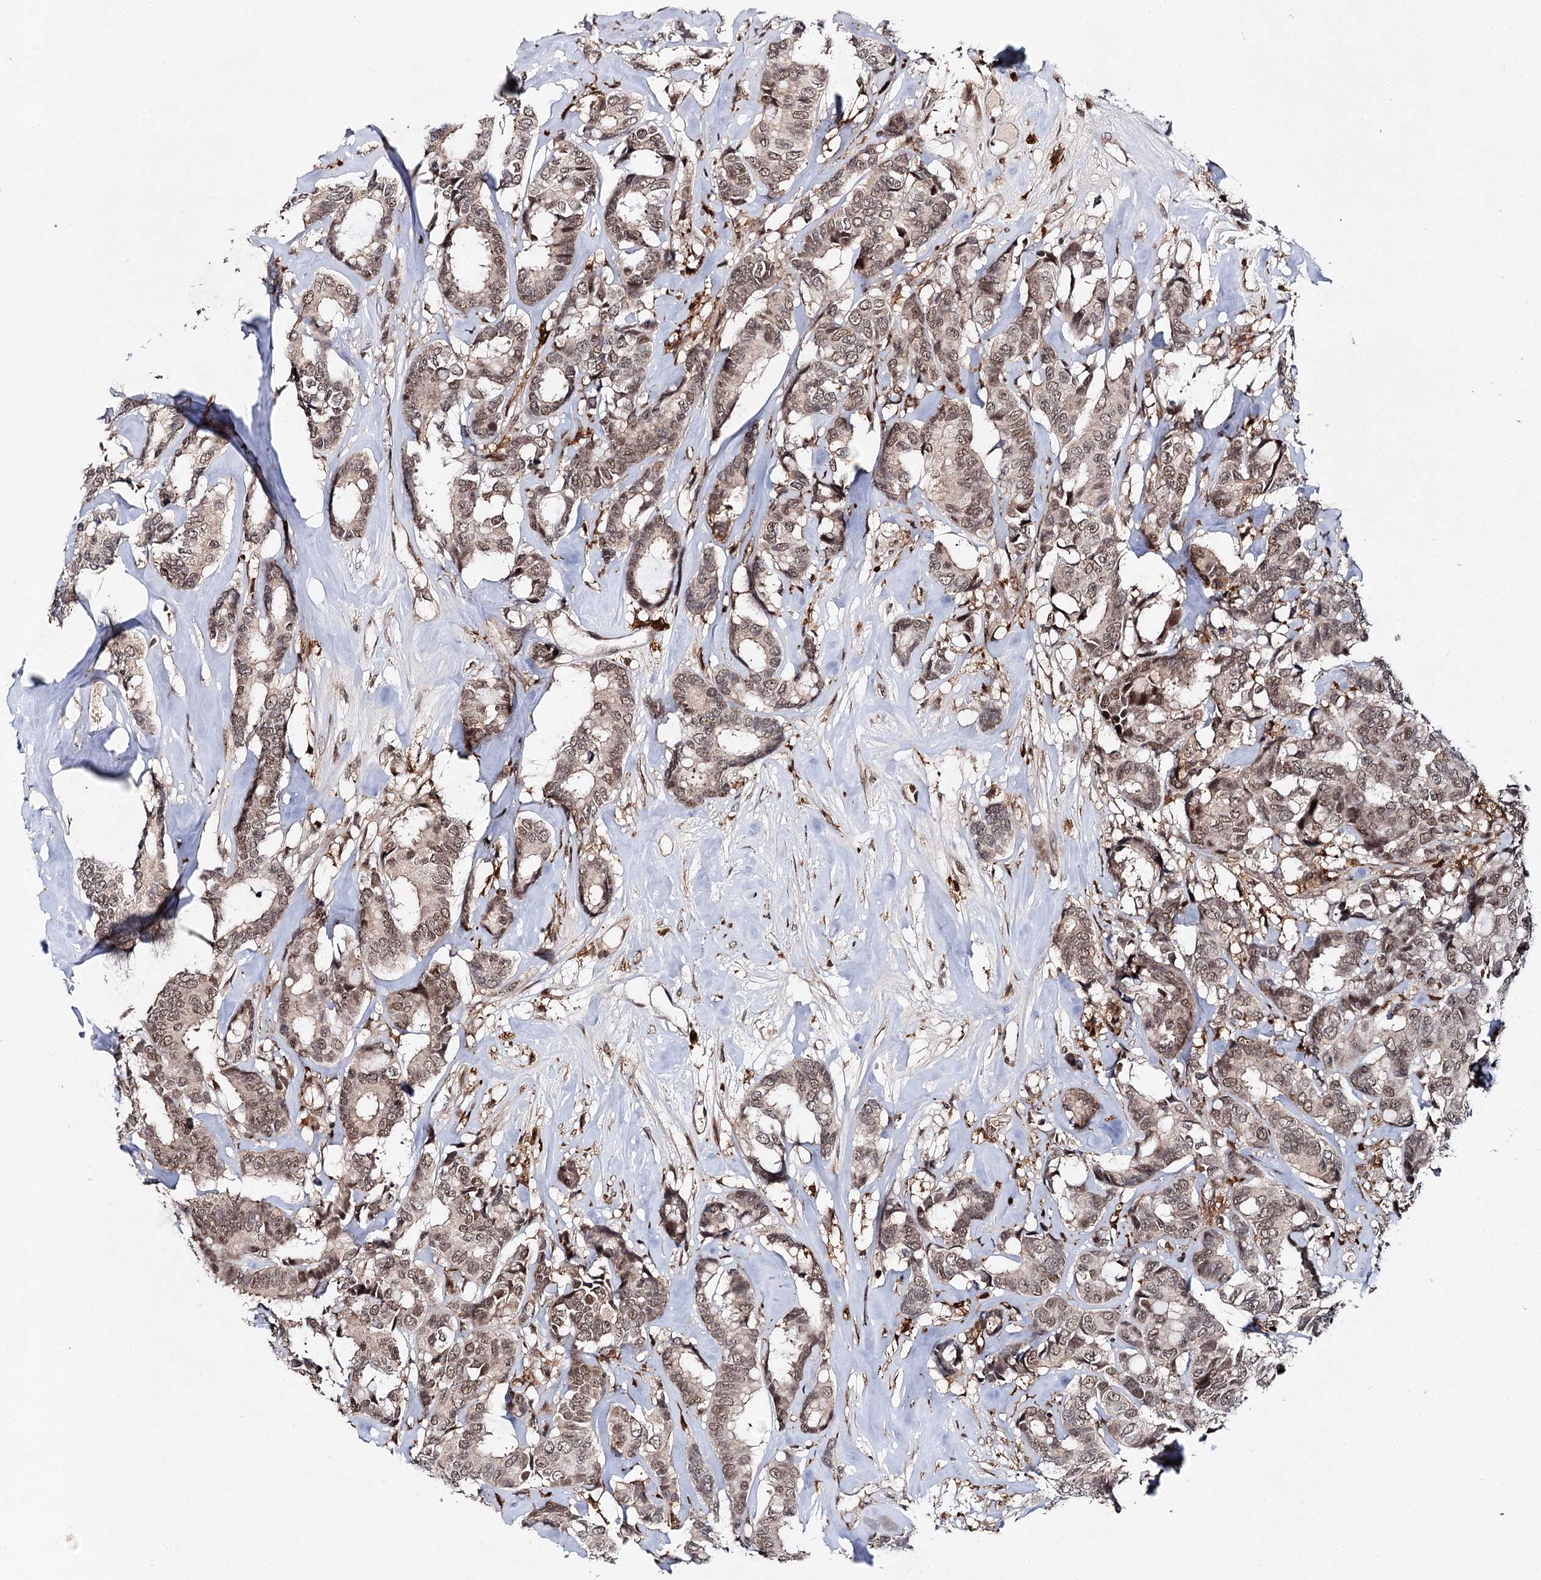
{"staining": {"intensity": "weak", "quantity": ">75%", "location": "nuclear"}, "tissue": "breast cancer", "cell_type": "Tumor cells", "image_type": "cancer", "snomed": [{"axis": "morphology", "description": "Duct carcinoma"}, {"axis": "topography", "description": "Breast"}], "caption": "A photomicrograph of breast cancer stained for a protein reveals weak nuclear brown staining in tumor cells. The protein is shown in brown color, while the nuclei are stained blue.", "gene": "BUD13", "patient": {"sex": "female", "age": 87}}